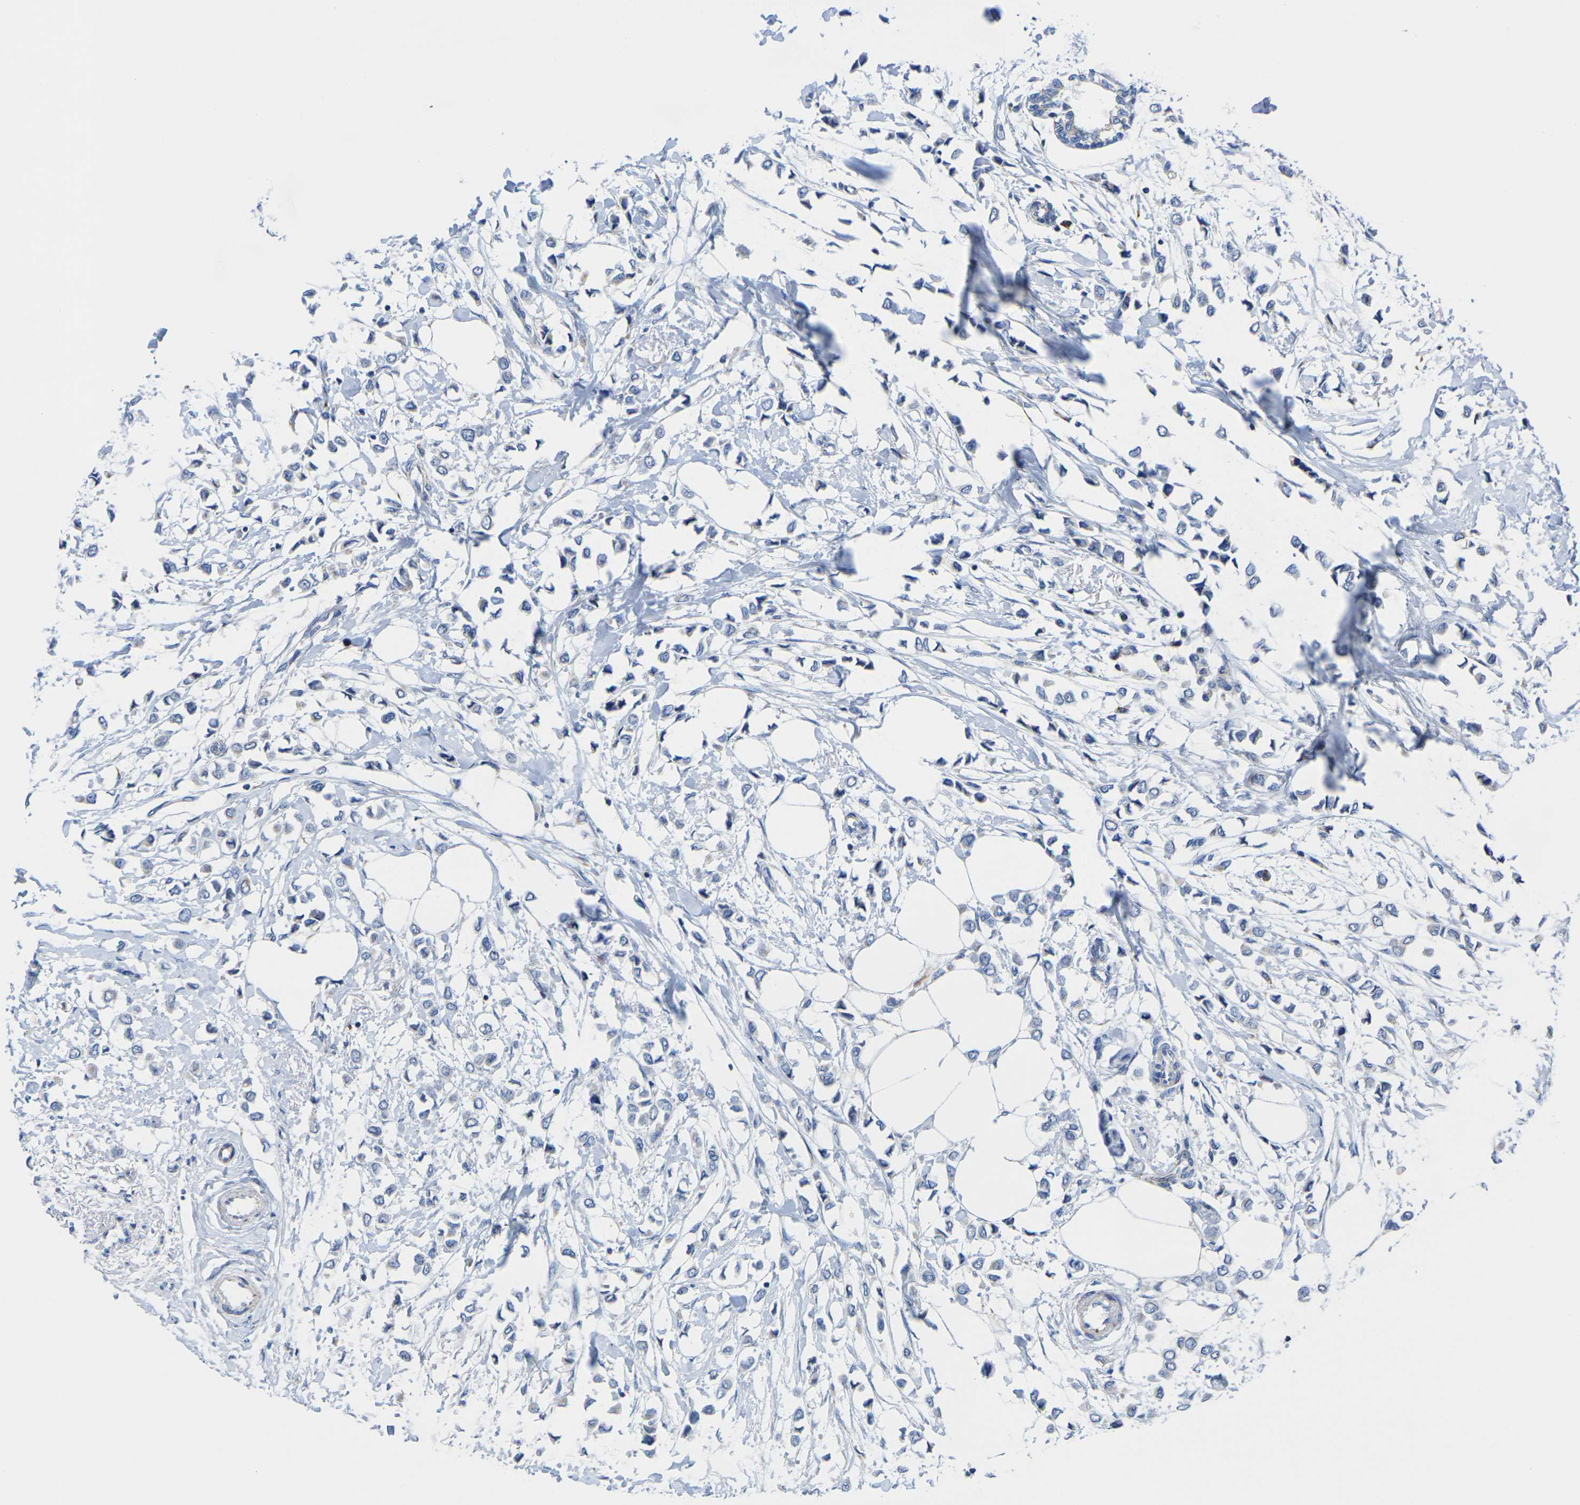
{"staining": {"intensity": "negative", "quantity": "none", "location": "none"}, "tissue": "breast cancer", "cell_type": "Tumor cells", "image_type": "cancer", "snomed": [{"axis": "morphology", "description": "Lobular carcinoma"}, {"axis": "topography", "description": "Breast"}], "caption": "A high-resolution image shows immunohistochemistry (IHC) staining of breast cancer, which displays no significant staining in tumor cells. (DAB (3,3'-diaminobenzidine) IHC, high magnification).", "gene": "TMEM204", "patient": {"sex": "female", "age": 51}}